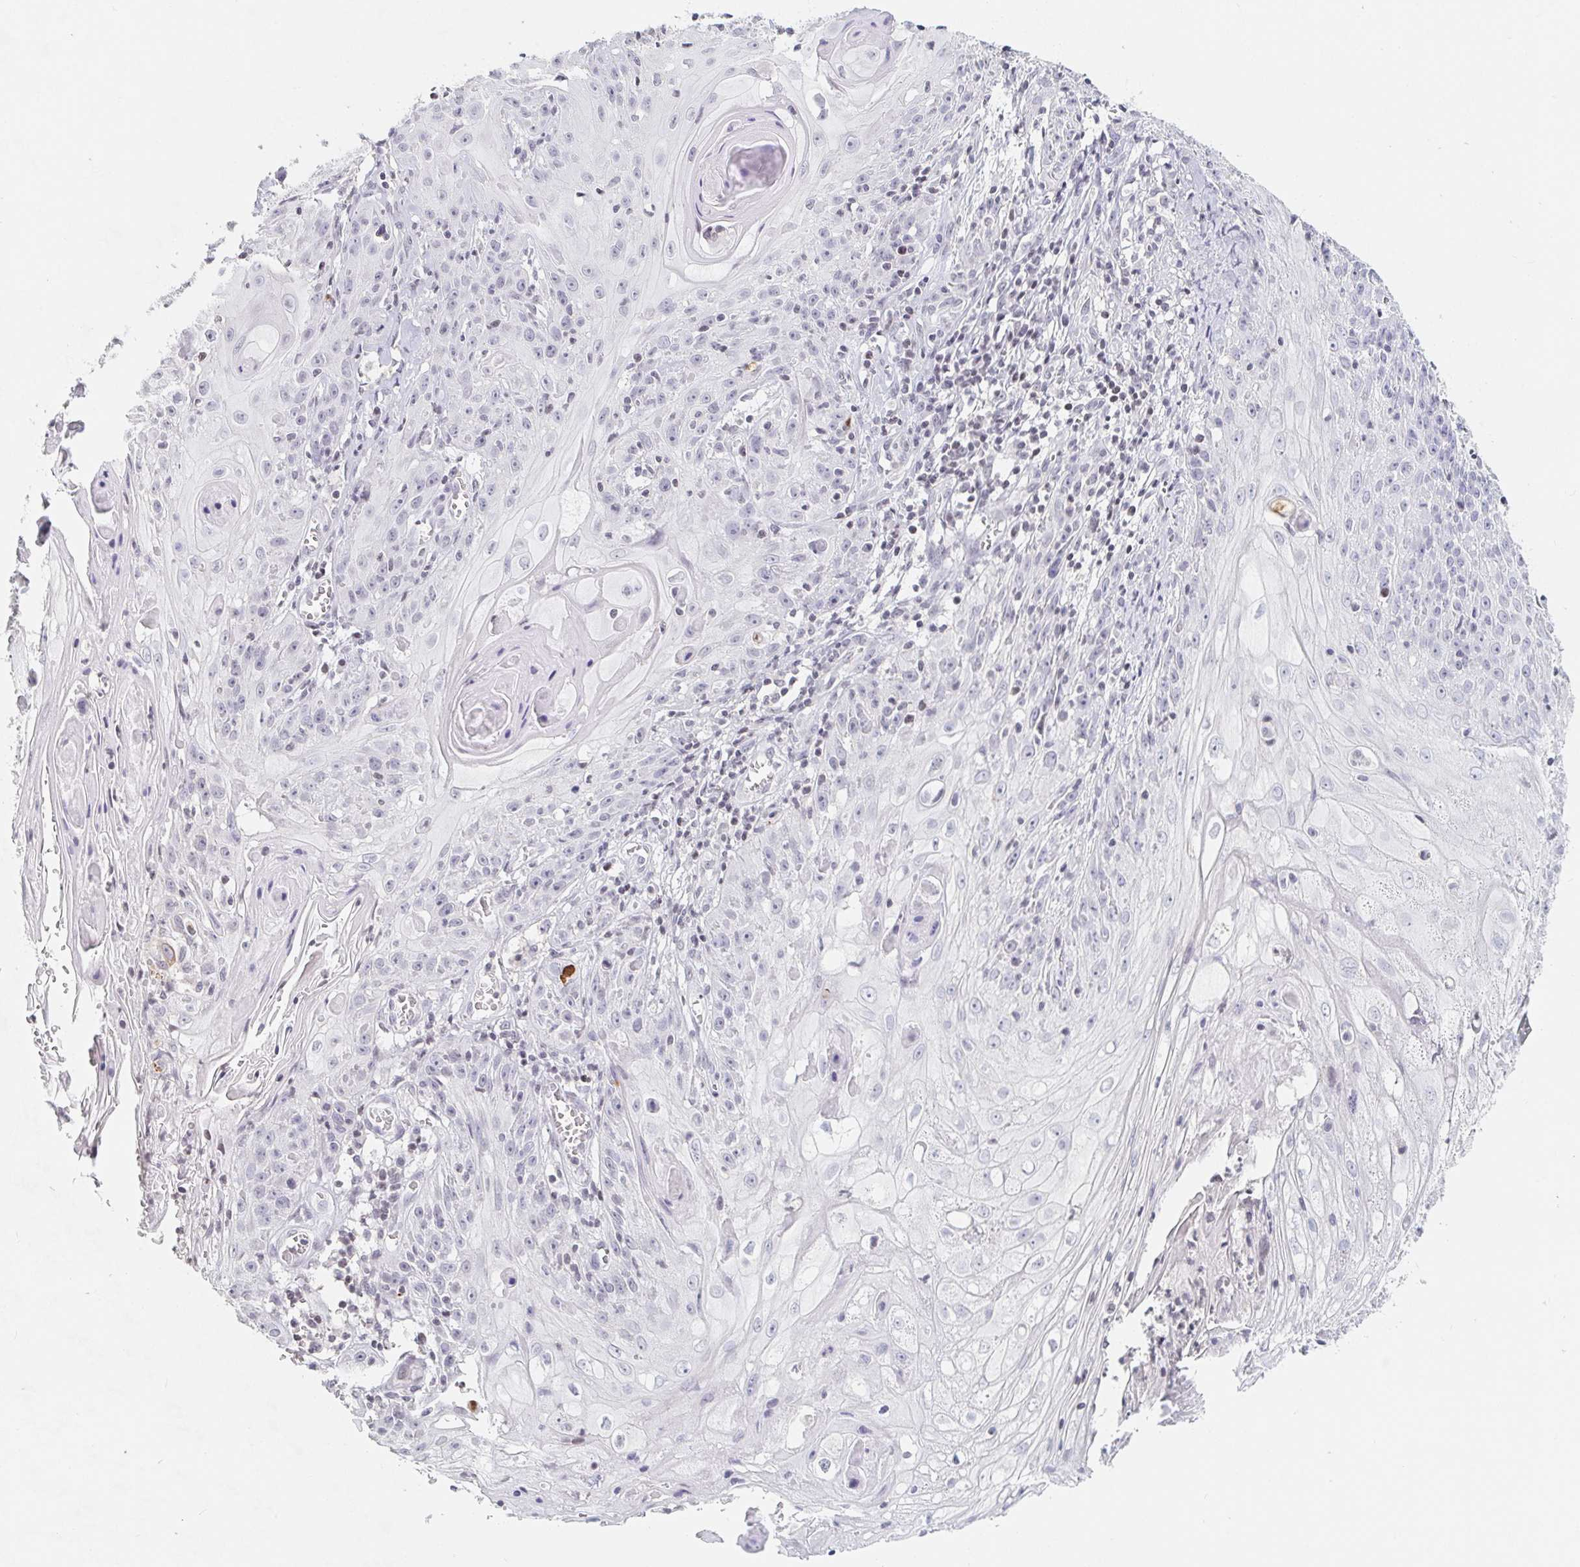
{"staining": {"intensity": "negative", "quantity": "none", "location": "none"}, "tissue": "skin cancer", "cell_type": "Tumor cells", "image_type": "cancer", "snomed": [{"axis": "morphology", "description": "Squamous cell carcinoma, NOS"}, {"axis": "topography", "description": "Skin"}, {"axis": "topography", "description": "Vulva"}], "caption": "Immunohistochemistry (IHC) histopathology image of skin cancer (squamous cell carcinoma) stained for a protein (brown), which displays no positivity in tumor cells.", "gene": "NME9", "patient": {"sex": "female", "age": 76}}